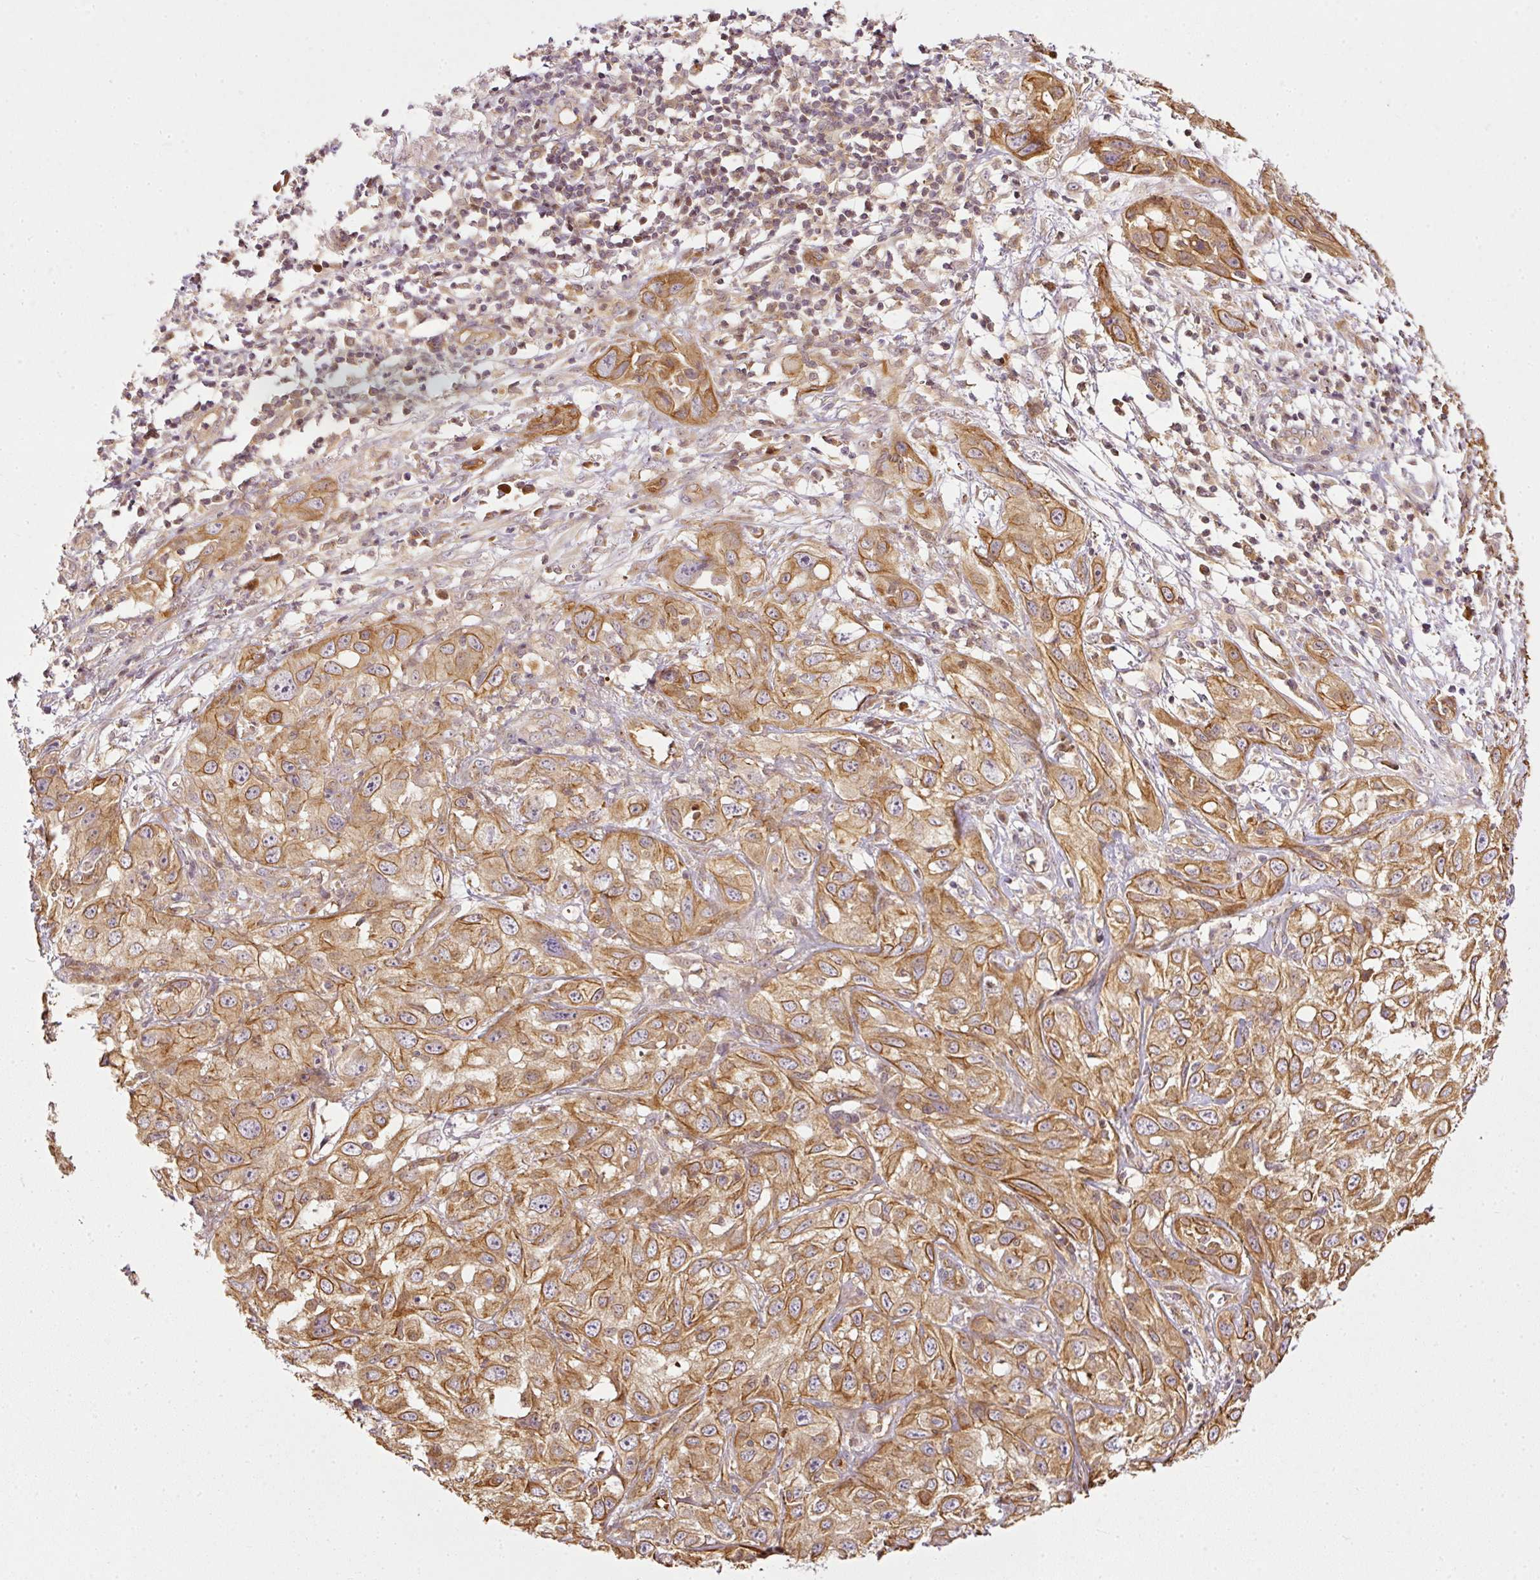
{"staining": {"intensity": "strong", "quantity": ">75%", "location": "cytoplasmic/membranous"}, "tissue": "skin cancer", "cell_type": "Tumor cells", "image_type": "cancer", "snomed": [{"axis": "morphology", "description": "Squamous cell carcinoma, NOS"}, {"axis": "topography", "description": "Skin"}, {"axis": "topography", "description": "Vulva"}], "caption": "Approximately >75% of tumor cells in human skin cancer exhibit strong cytoplasmic/membranous protein positivity as visualized by brown immunohistochemical staining.", "gene": "MIF4GD", "patient": {"sex": "female", "age": 71}}